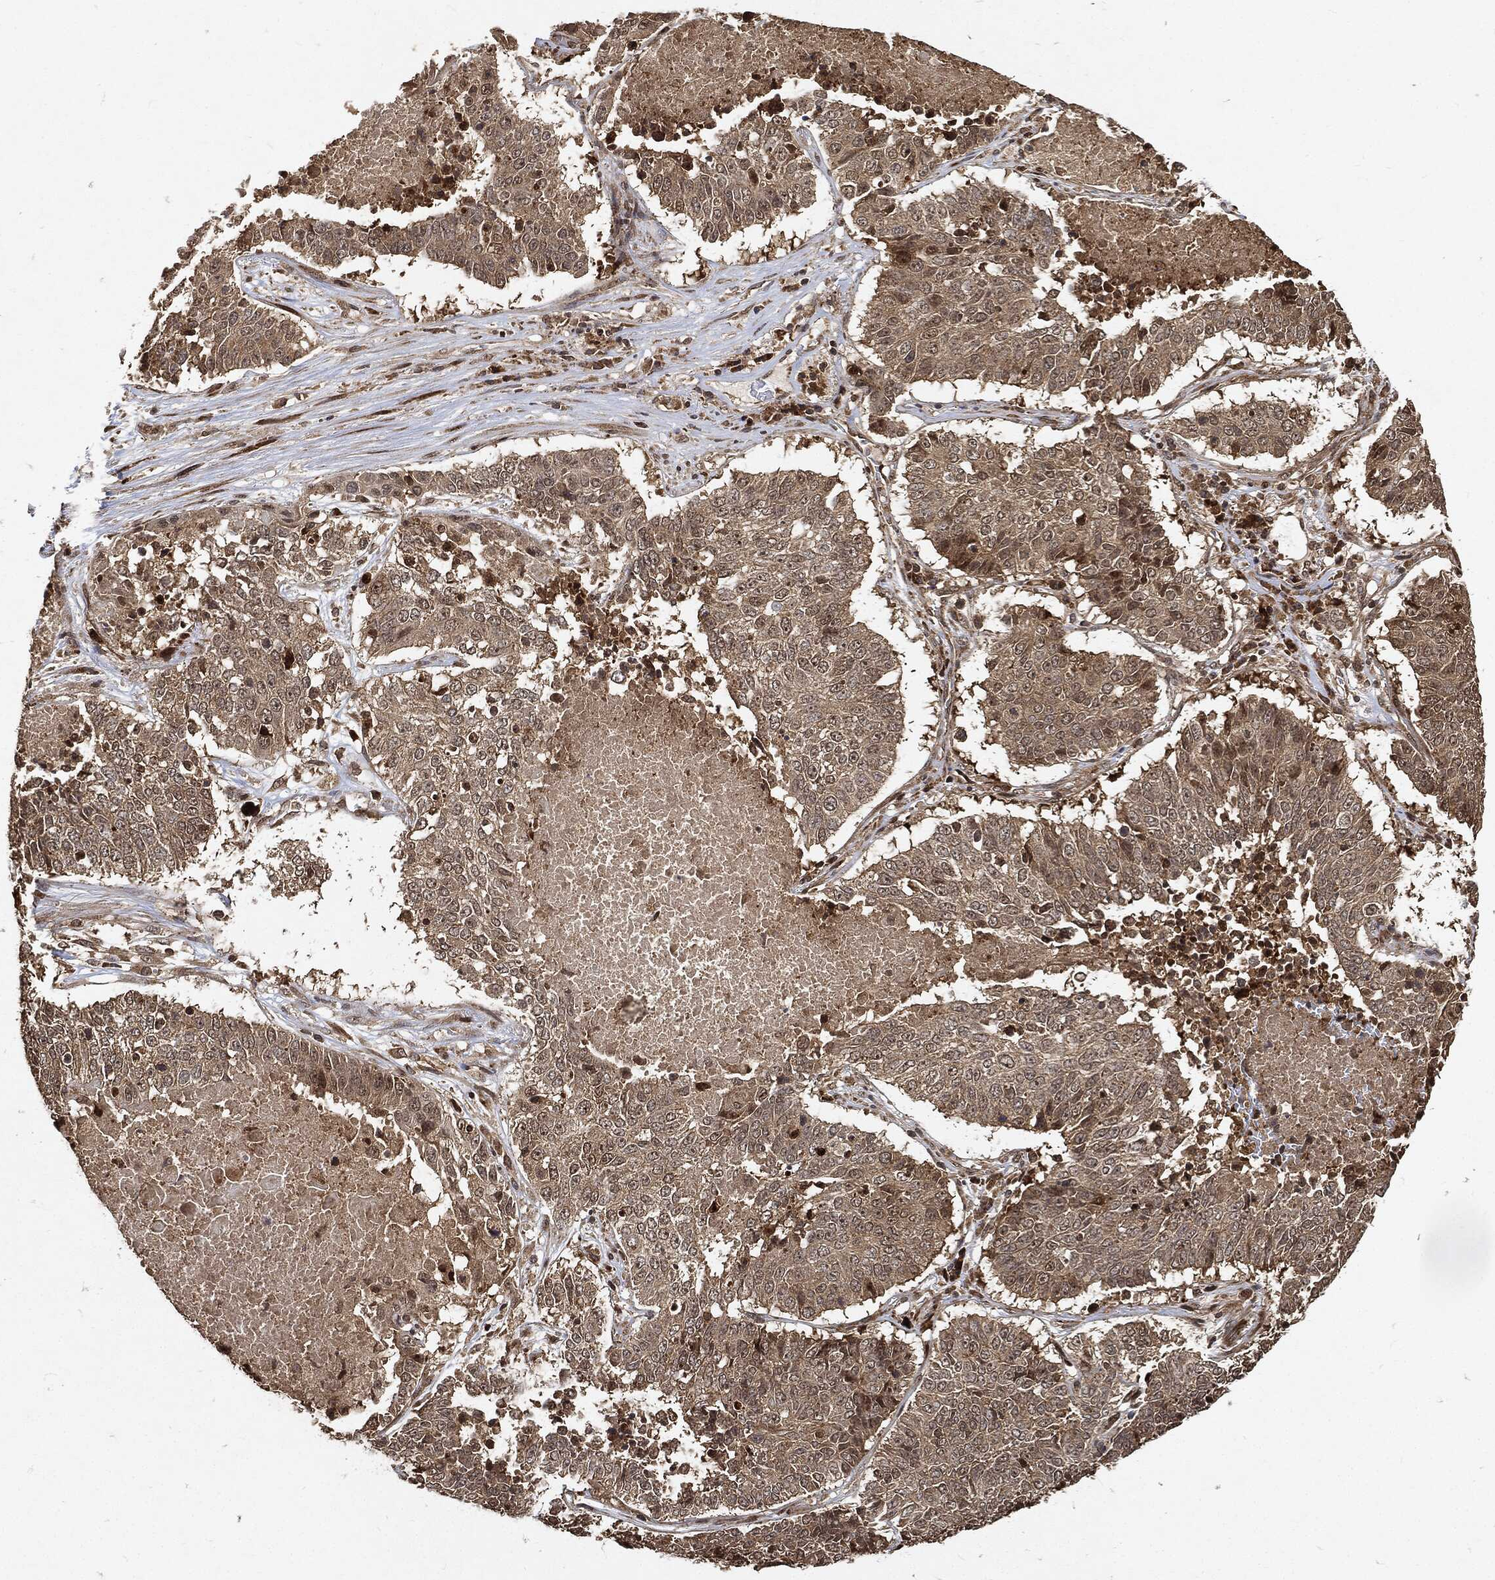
{"staining": {"intensity": "weak", "quantity": ">75%", "location": "cytoplasmic/membranous"}, "tissue": "lung cancer", "cell_type": "Tumor cells", "image_type": "cancer", "snomed": [{"axis": "morphology", "description": "Squamous cell carcinoma, NOS"}, {"axis": "topography", "description": "Lung"}], "caption": "A high-resolution photomicrograph shows immunohistochemistry staining of lung squamous cell carcinoma, which reveals weak cytoplasmic/membranous positivity in approximately >75% of tumor cells. Using DAB (3,3'-diaminobenzidine) (brown) and hematoxylin (blue) stains, captured at high magnification using brightfield microscopy.", "gene": "ZNF226", "patient": {"sex": "male", "age": 64}}